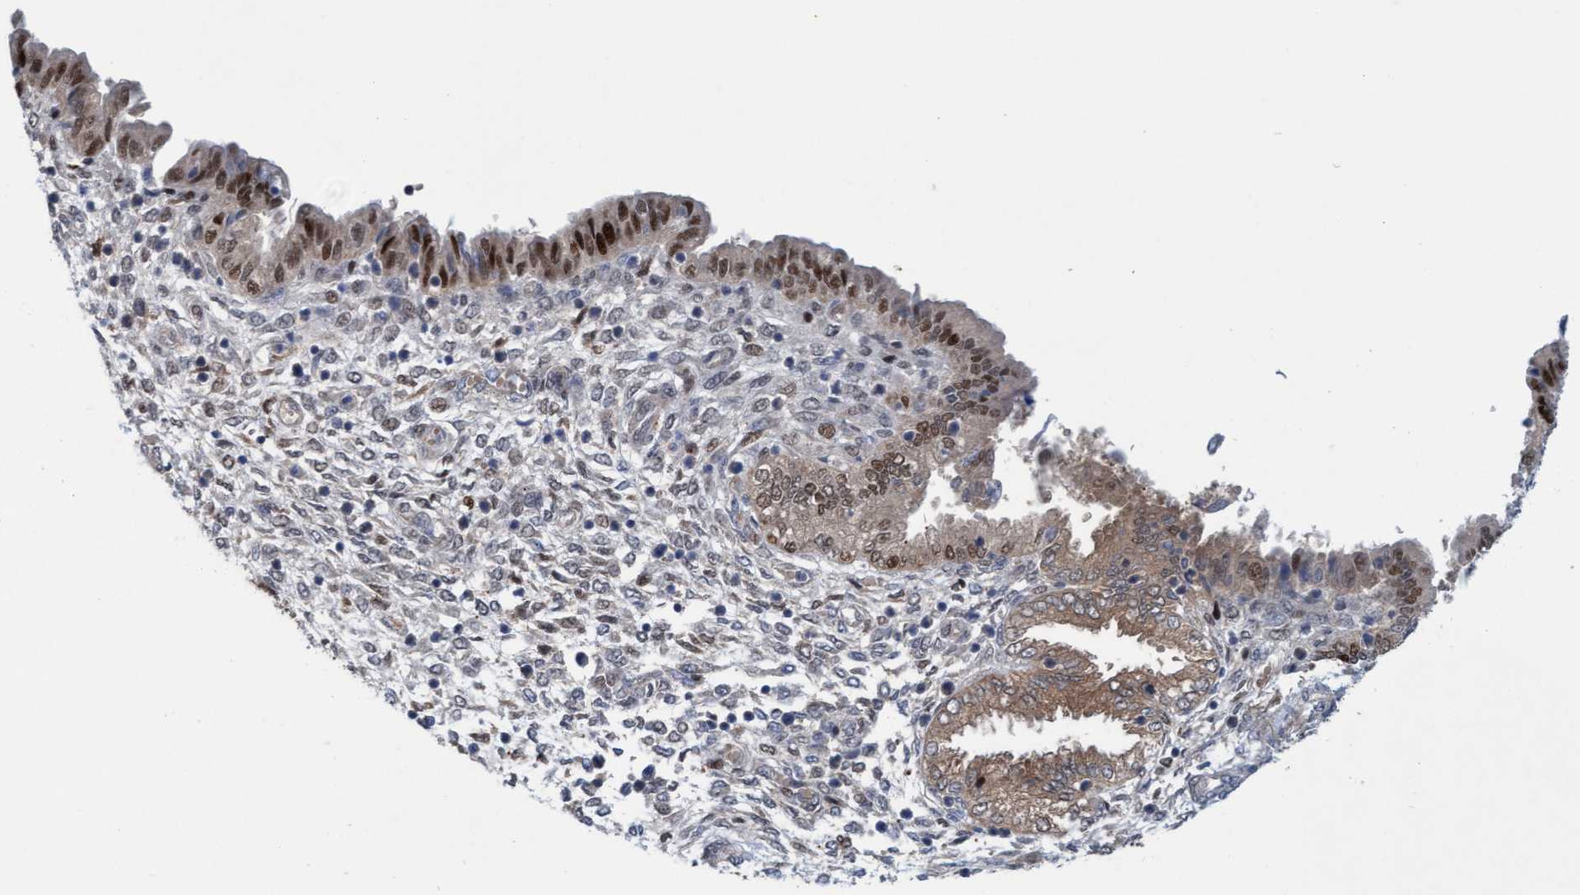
{"staining": {"intensity": "weak", "quantity": "<25%", "location": "cytoplasmic/membranous"}, "tissue": "endometrium", "cell_type": "Cells in endometrial stroma", "image_type": "normal", "snomed": [{"axis": "morphology", "description": "Normal tissue, NOS"}, {"axis": "topography", "description": "Endometrium"}], "caption": "This image is of normal endometrium stained with immunohistochemistry (IHC) to label a protein in brown with the nuclei are counter-stained blue. There is no positivity in cells in endometrial stroma.", "gene": "KLHL25", "patient": {"sex": "female", "age": 33}}